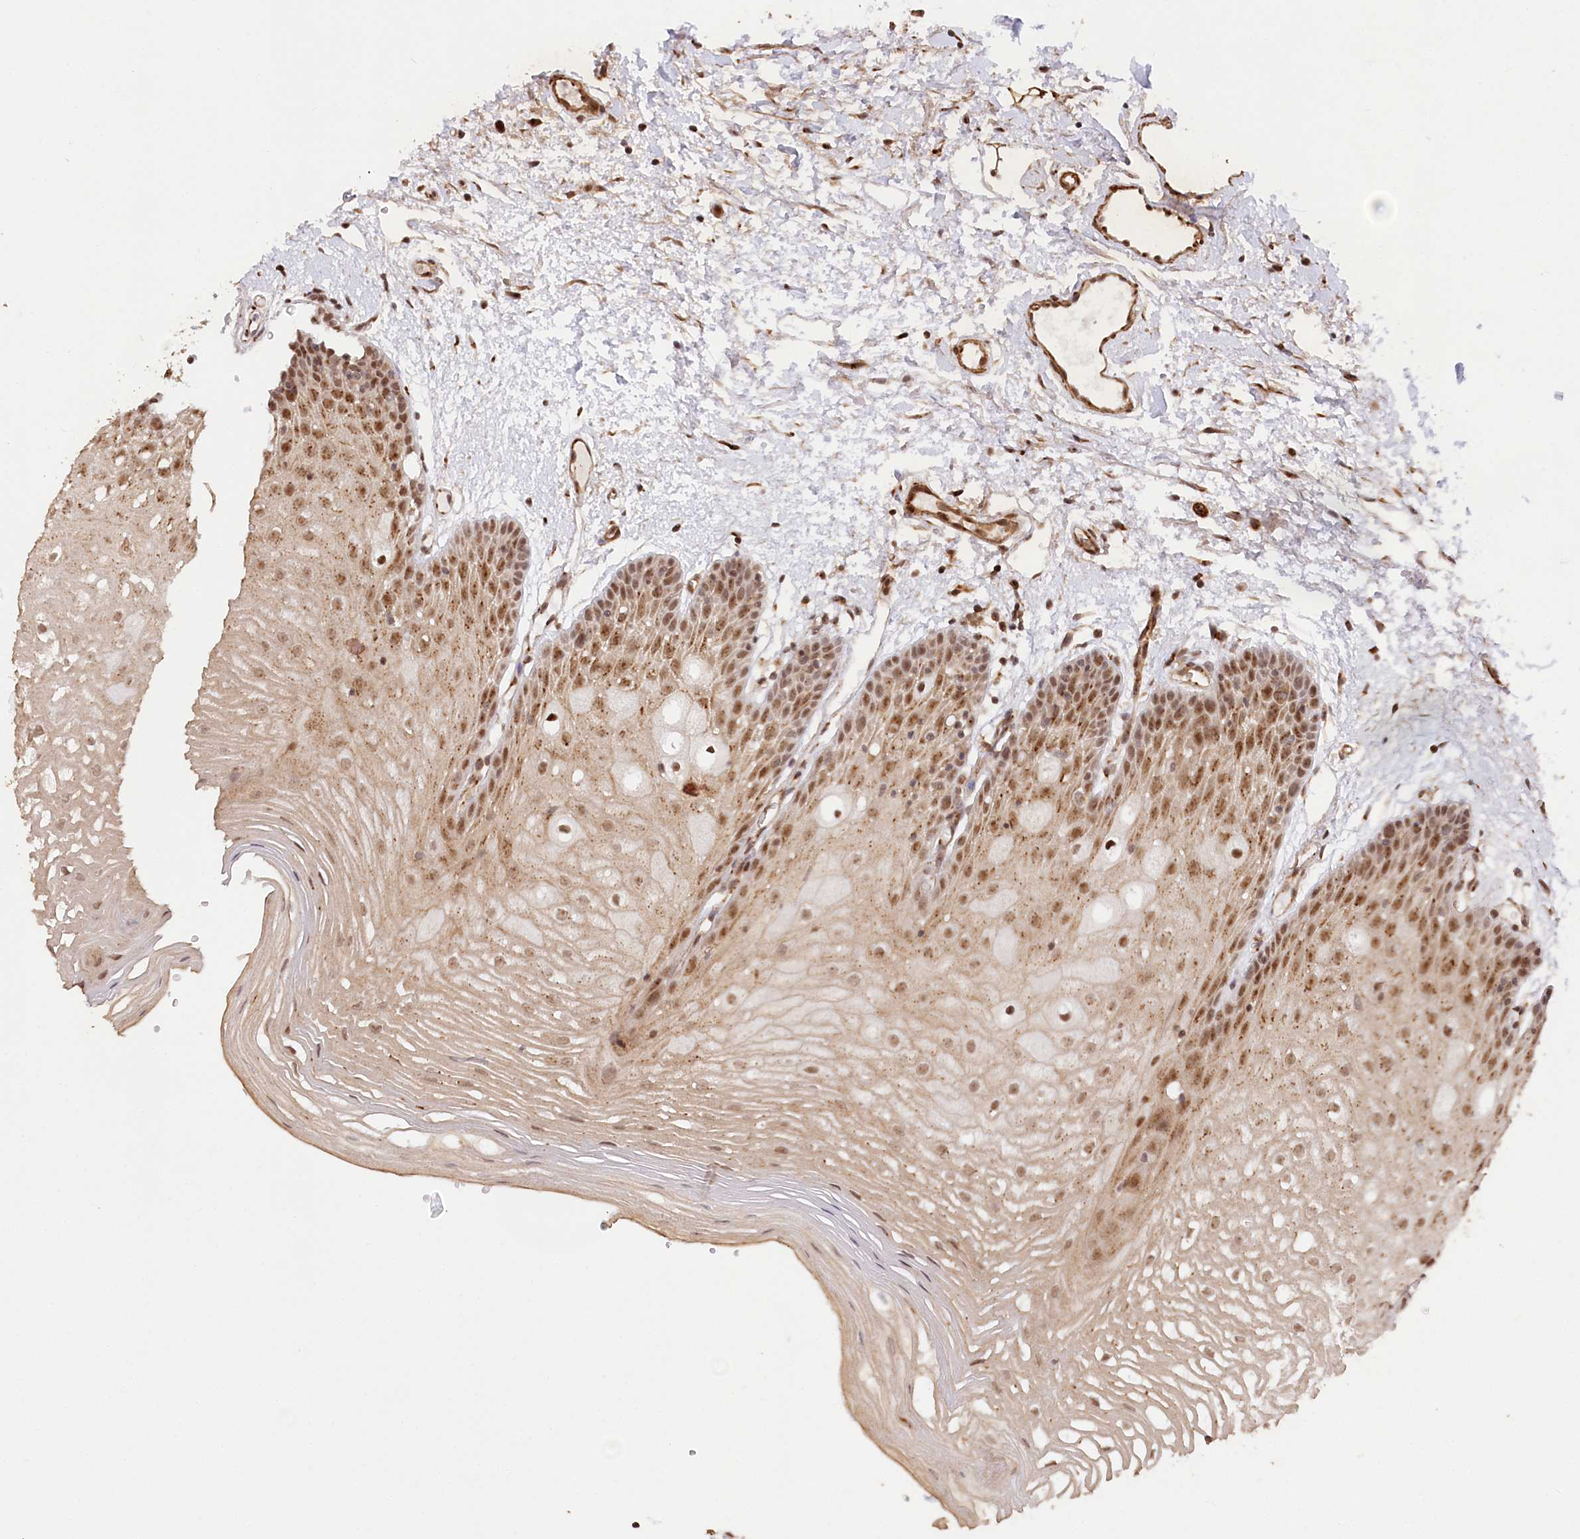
{"staining": {"intensity": "moderate", "quantity": ">75%", "location": "cytoplasmic/membranous,nuclear"}, "tissue": "oral mucosa", "cell_type": "Squamous epithelial cells", "image_type": "normal", "snomed": [{"axis": "morphology", "description": "Normal tissue, NOS"}, {"axis": "topography", "description": "Oral tissue"}, {"axis": "topography", "description": "Tounge, NOS"}], "caption": "The micrograph reveals staining of normal oral mucosa, revealing moderate cytoplasmic/membranous,nuclear protein staining (brown color) within squamous epithelial cells. (brown staining indicates protein expression, while blue staining denotes nuclei).", "gene": "GNL3L", "patient": {"sex": "female", "age": 73}}